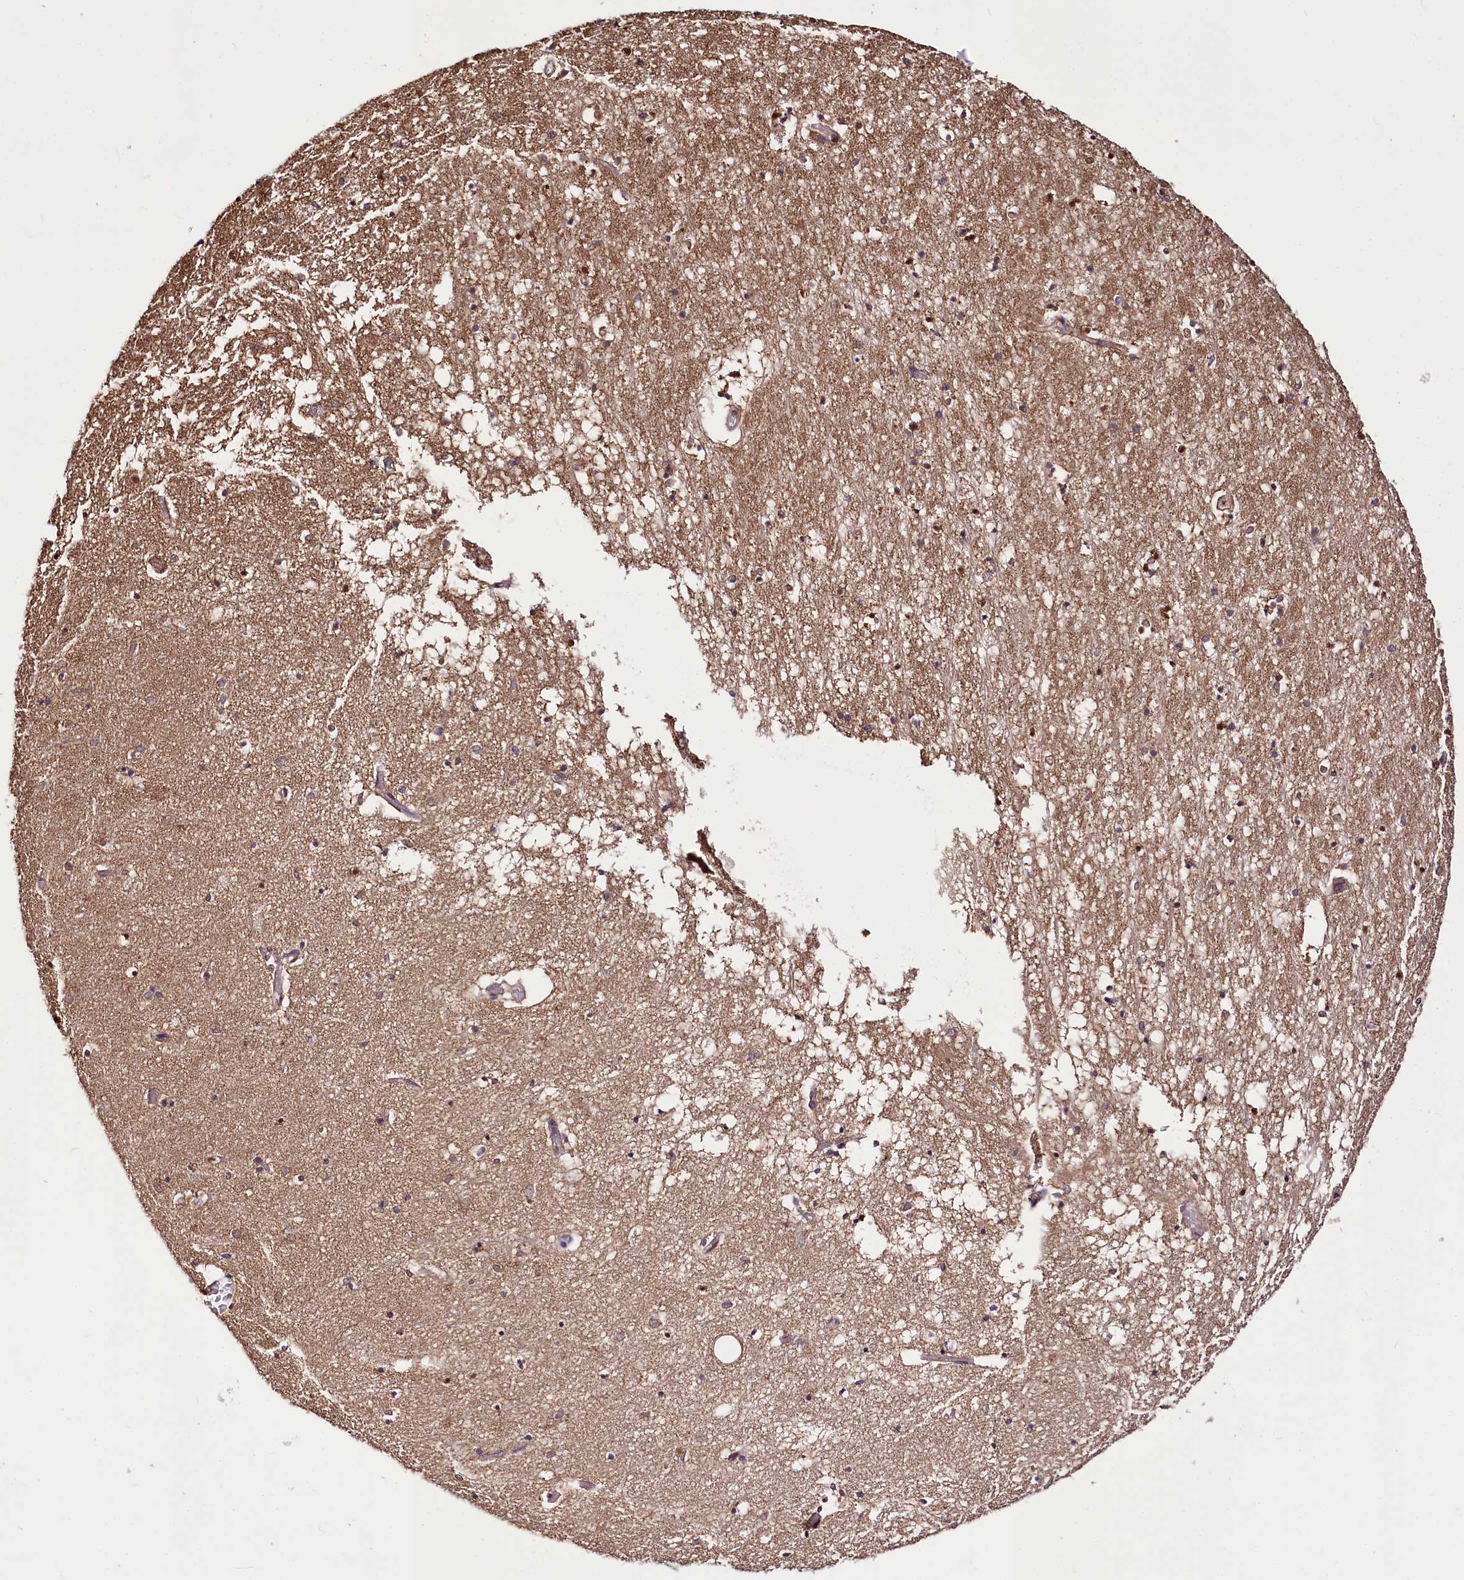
{"staining": {"intensity": "strong", "quantity": "<25%", "location": "nuclear"}, "tissue": "hippocampus", "cell_type": "Glial cells", "image_type": "normal", "snomed": [{"axis": "morphology", "description": "Normal tissue, NOS"}, {"axis": "topography", "description": "Hippocampus"}], "caption": "An IHC image of normal tissue is shown. Protein staining in brown highlights strong nuclear positivity in hippocampus within glial cells.", "gene": "GNL3L", "patient": {"sex": "male", "age": 70}}